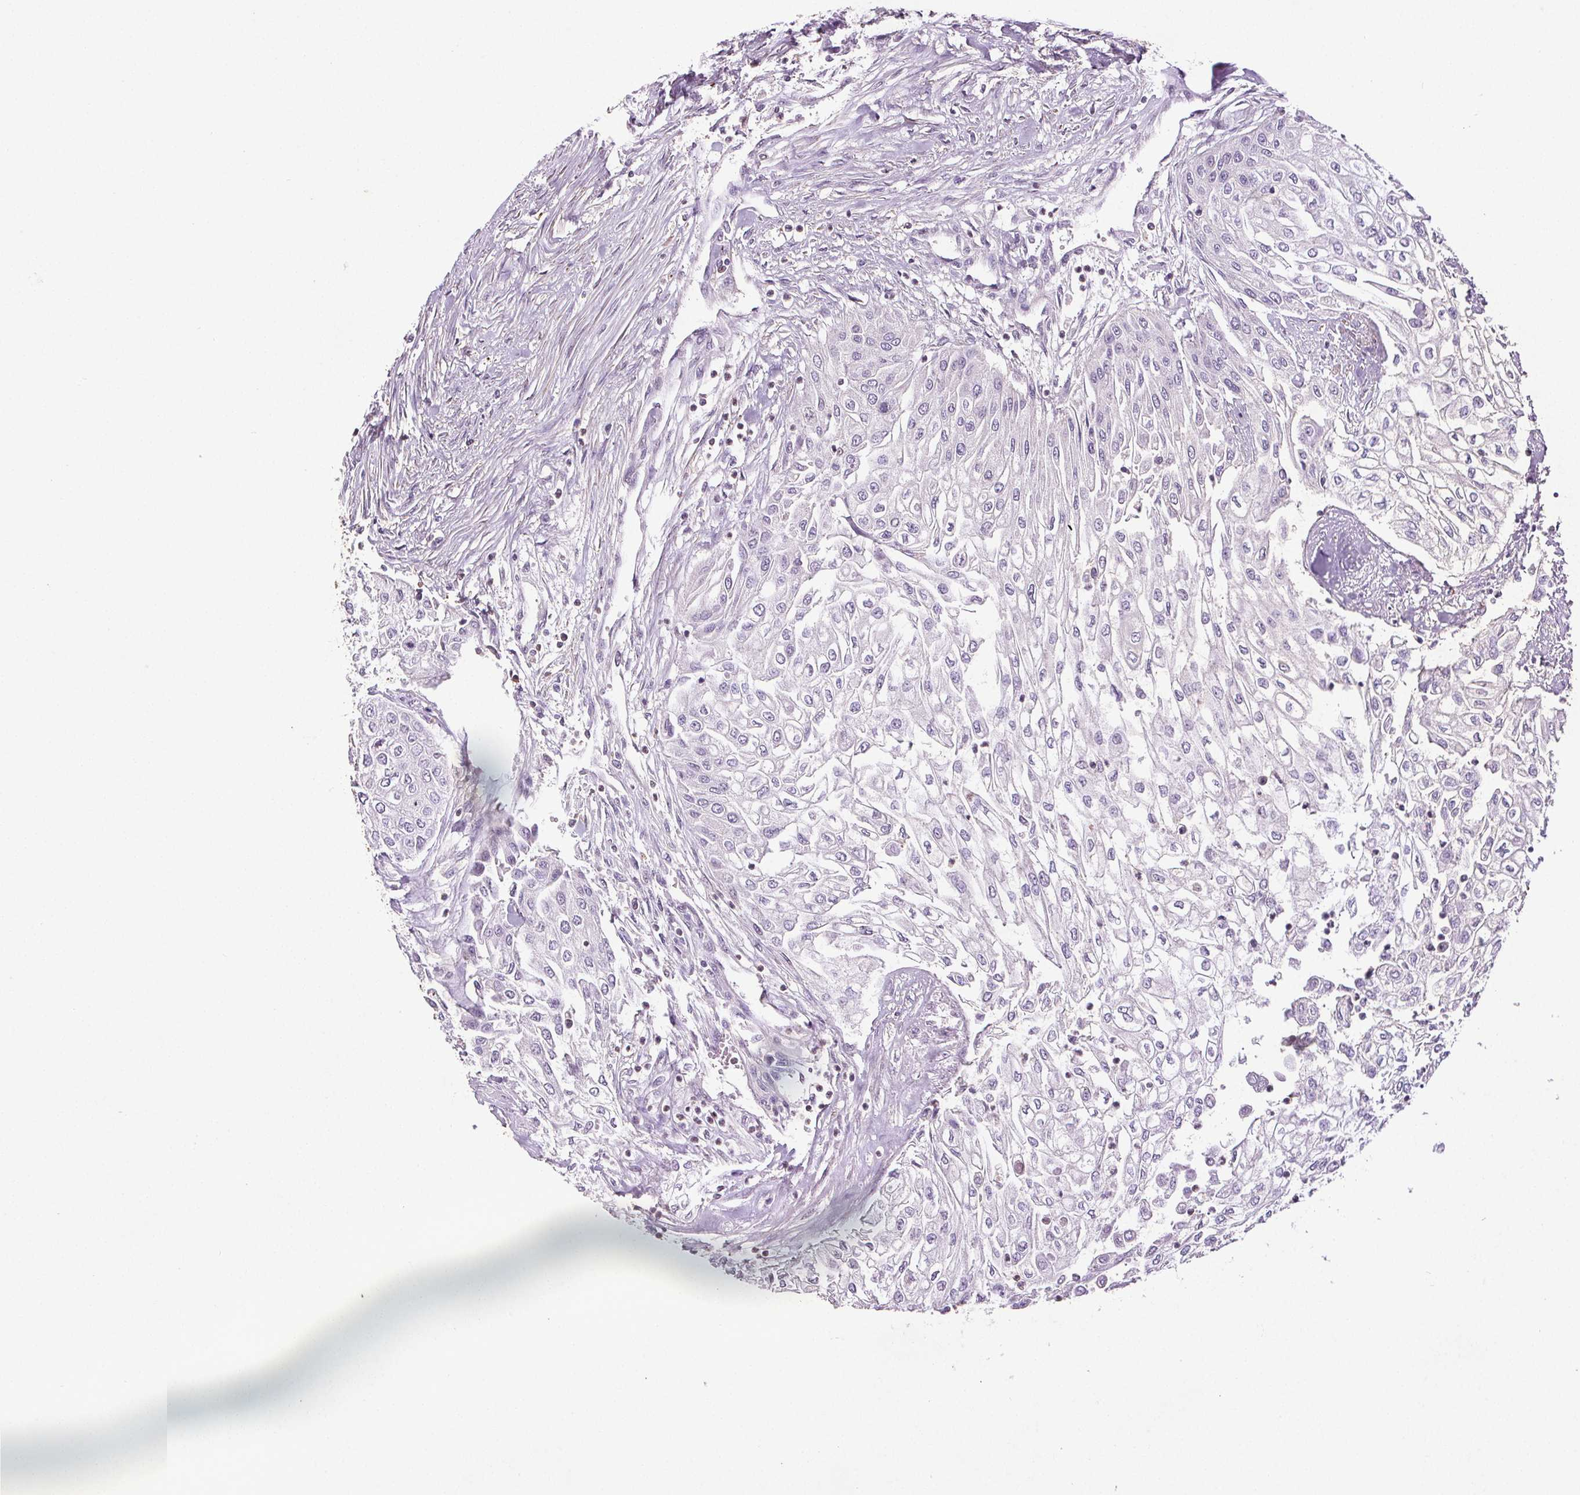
{"staining": {"intensity": "negative", "quantity": "none", "location": "none"}, "tissue": "urothelial cancer", "cell_type": "Tumor cells", "image_type": "cancer", "snomed": [{"axis": "morphology", "description": "Urothelial carcinoma, High grade"}, {"axis": "topography", "description": "Urinary bladder"}], "caption": "There is no significant positivity in tumor cells of urothelial cancer. (Stains: DAB immunohistochemistry with hematoxylin counter stain, Microscopy: brightfield microscopy at high magnification).", "gene": "C19orf84", "patient": {"sex": "male", "age": 62}}